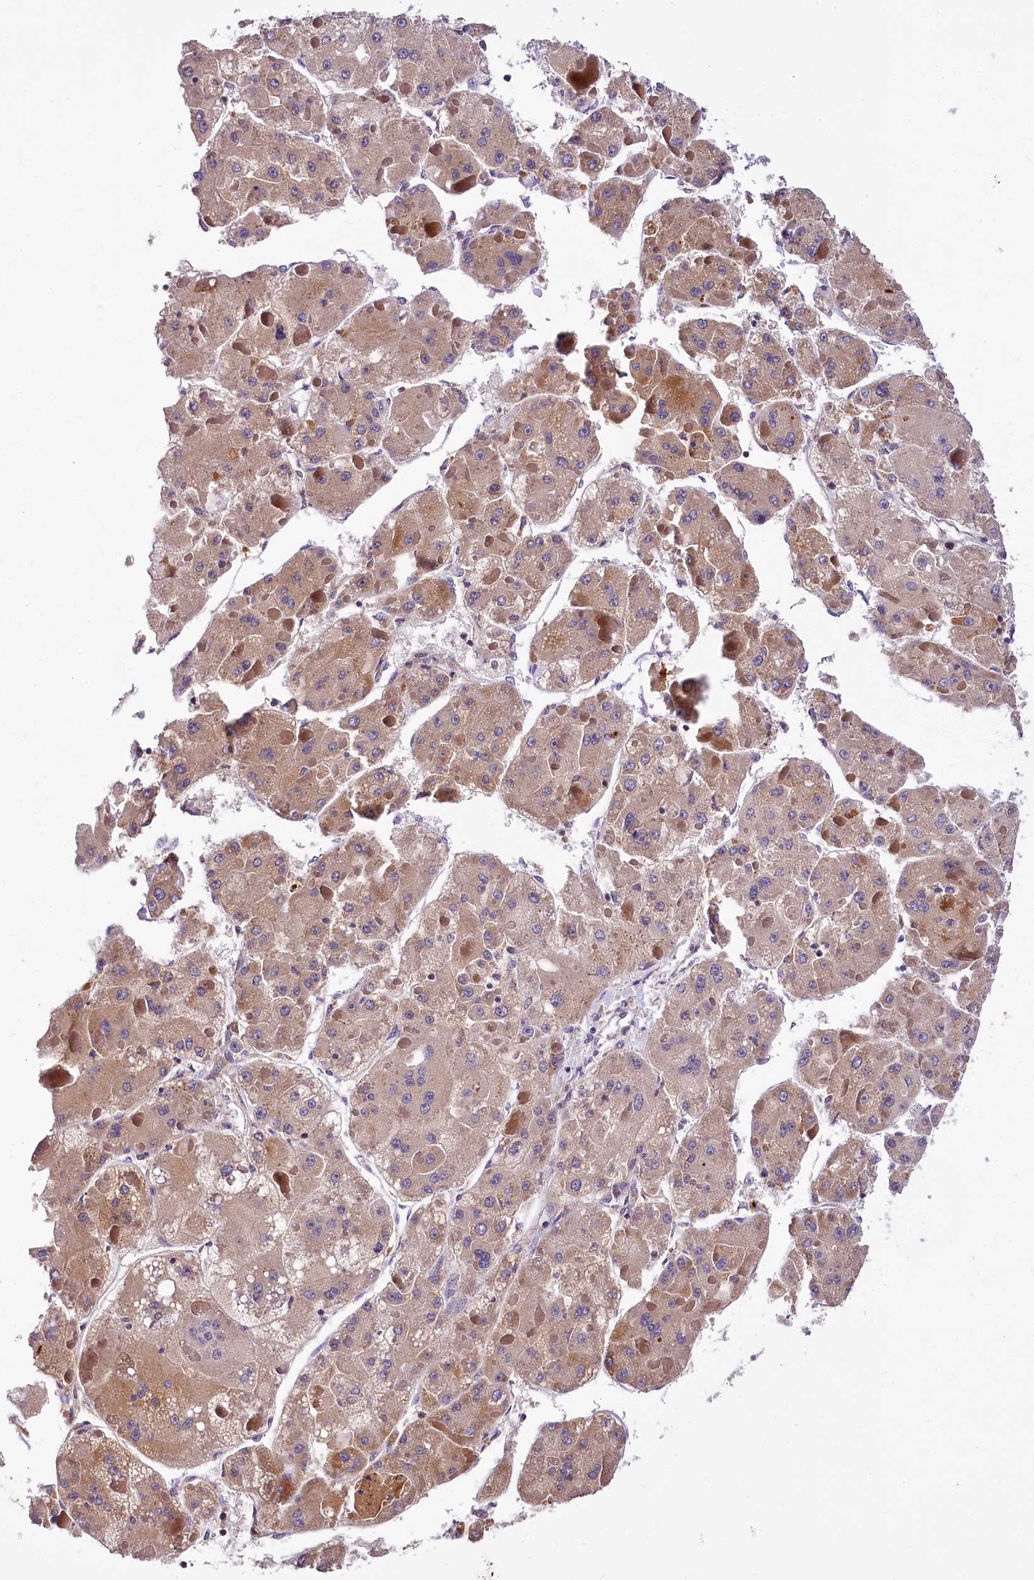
{"staining": {"intensity": "moderate", "quantity": ">75%", "location": "cytoplasmic/membranous"}, "tissue": "liver cancer", "cell_type": "Tumor cells", "image_type": "cancer", "snomed": [{"axis": "morphology", "description": "Carcinoma, Hepatocellular, NOS"}, {"axis": "topography", "description": "Liver"}], "caption": "About >75% of tumor cells in human liver hepatocellular carcinoma demonstrate moderate cytoplasmic/membranous protein expression as visualized by brown immunohistochemical staining.", "gene": "SUPV3L1", "patient": {"sex": "female", "age": 73}}